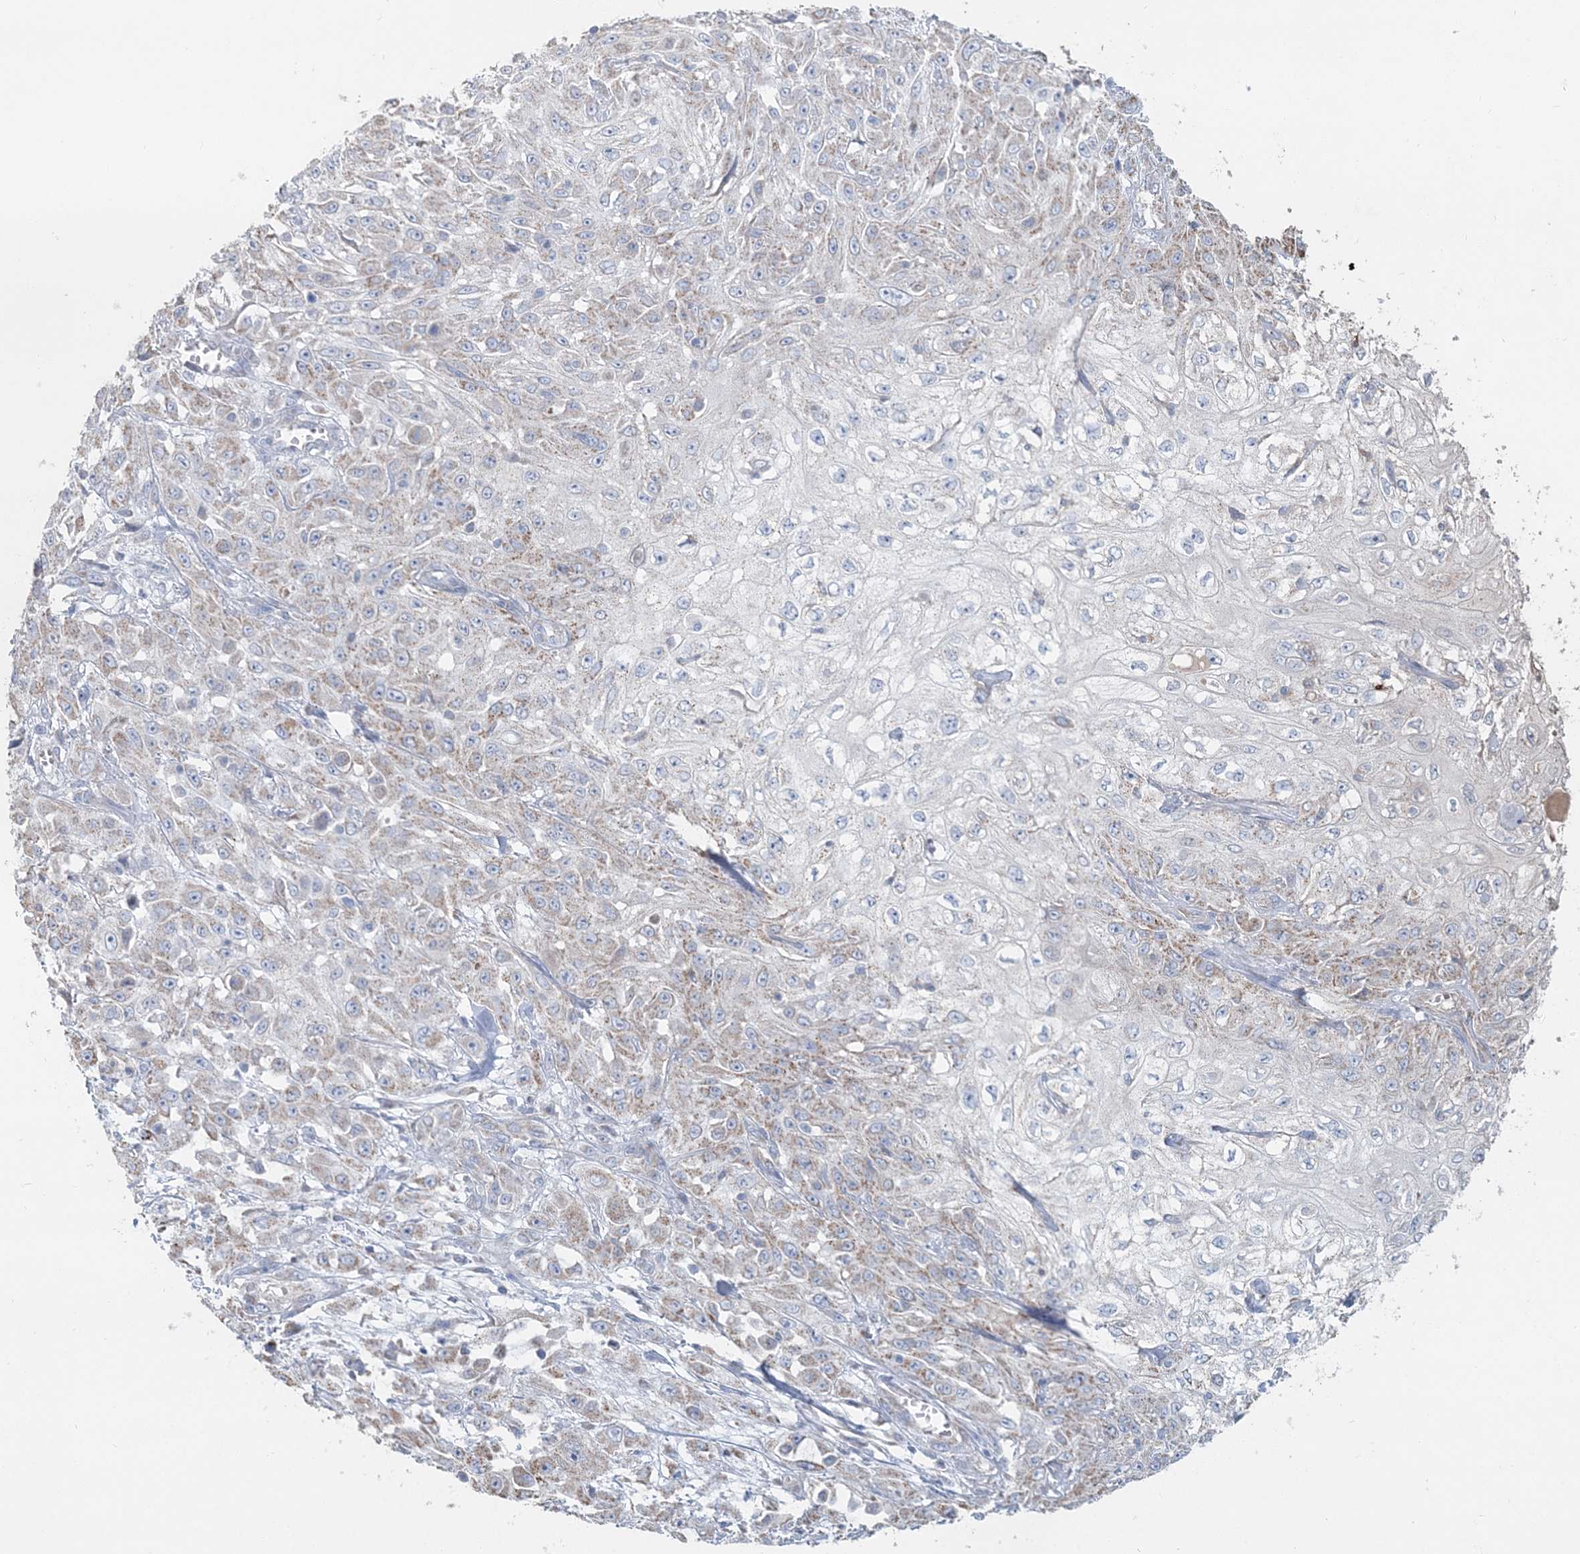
{"staining": {"intensity": "weak", "quantity": "<25%", "location": "cytoplasmic/membranous"}, "tissue": "skin cancer", "cell_type": "Tumor cells", "image_type": "cancer", "snomed": [{"axis": "morphology", "description": "Squamous cell carcinoma, NOS"}, {"axis": "morphology", "description": "Squamous cell carcinoma, metastatic, NOS"}, {"axis": "topography", "description": "Skin"}, {"axis": "topography", "description": "Lymph node"}], "caption": "Immunohistochemistry of squamous cell carcinoma (skin) exhibits no staining in tumor cells.", "gene": "LRPPRC", "patient": {"sex": "male", "age": 75}}